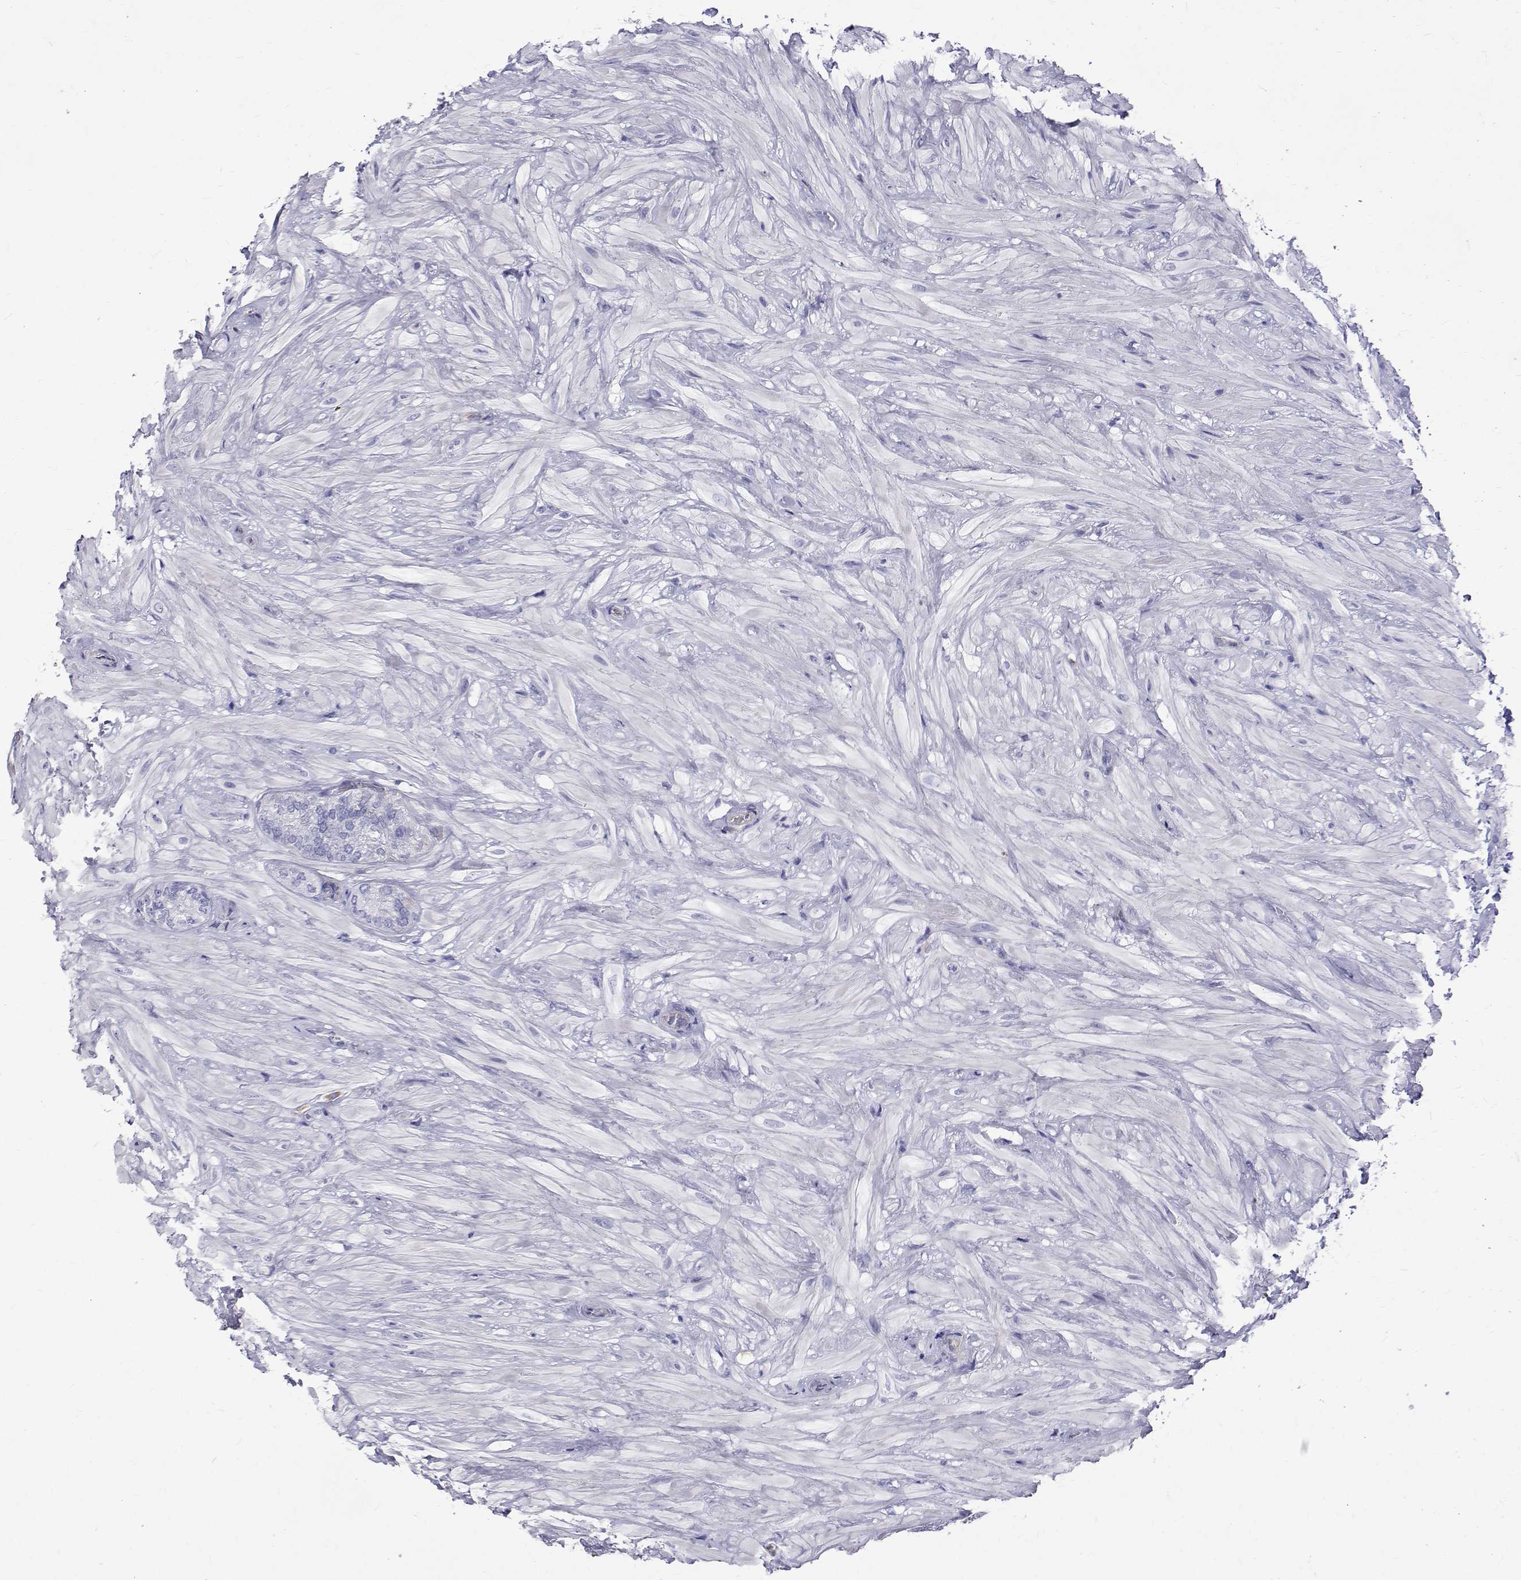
{"staining": {"intensity": "negative", "quantity": "none", "location": "none"}, "tissue": "seminal vesicle", "cell_type": "Glandular cells", "image_type": "normal", "snomed": [{"axis": "morphology", "description": "Normal tissue, NOS"}, {"axis": "topography", "description": "Seminal veicle"}], "caption": "Immunohistochemistry of normal human seminal vesicle displays no positivity in glandular cells.", "gene": "OPRPN", "patient": {"sex": "male", "age": 68}}